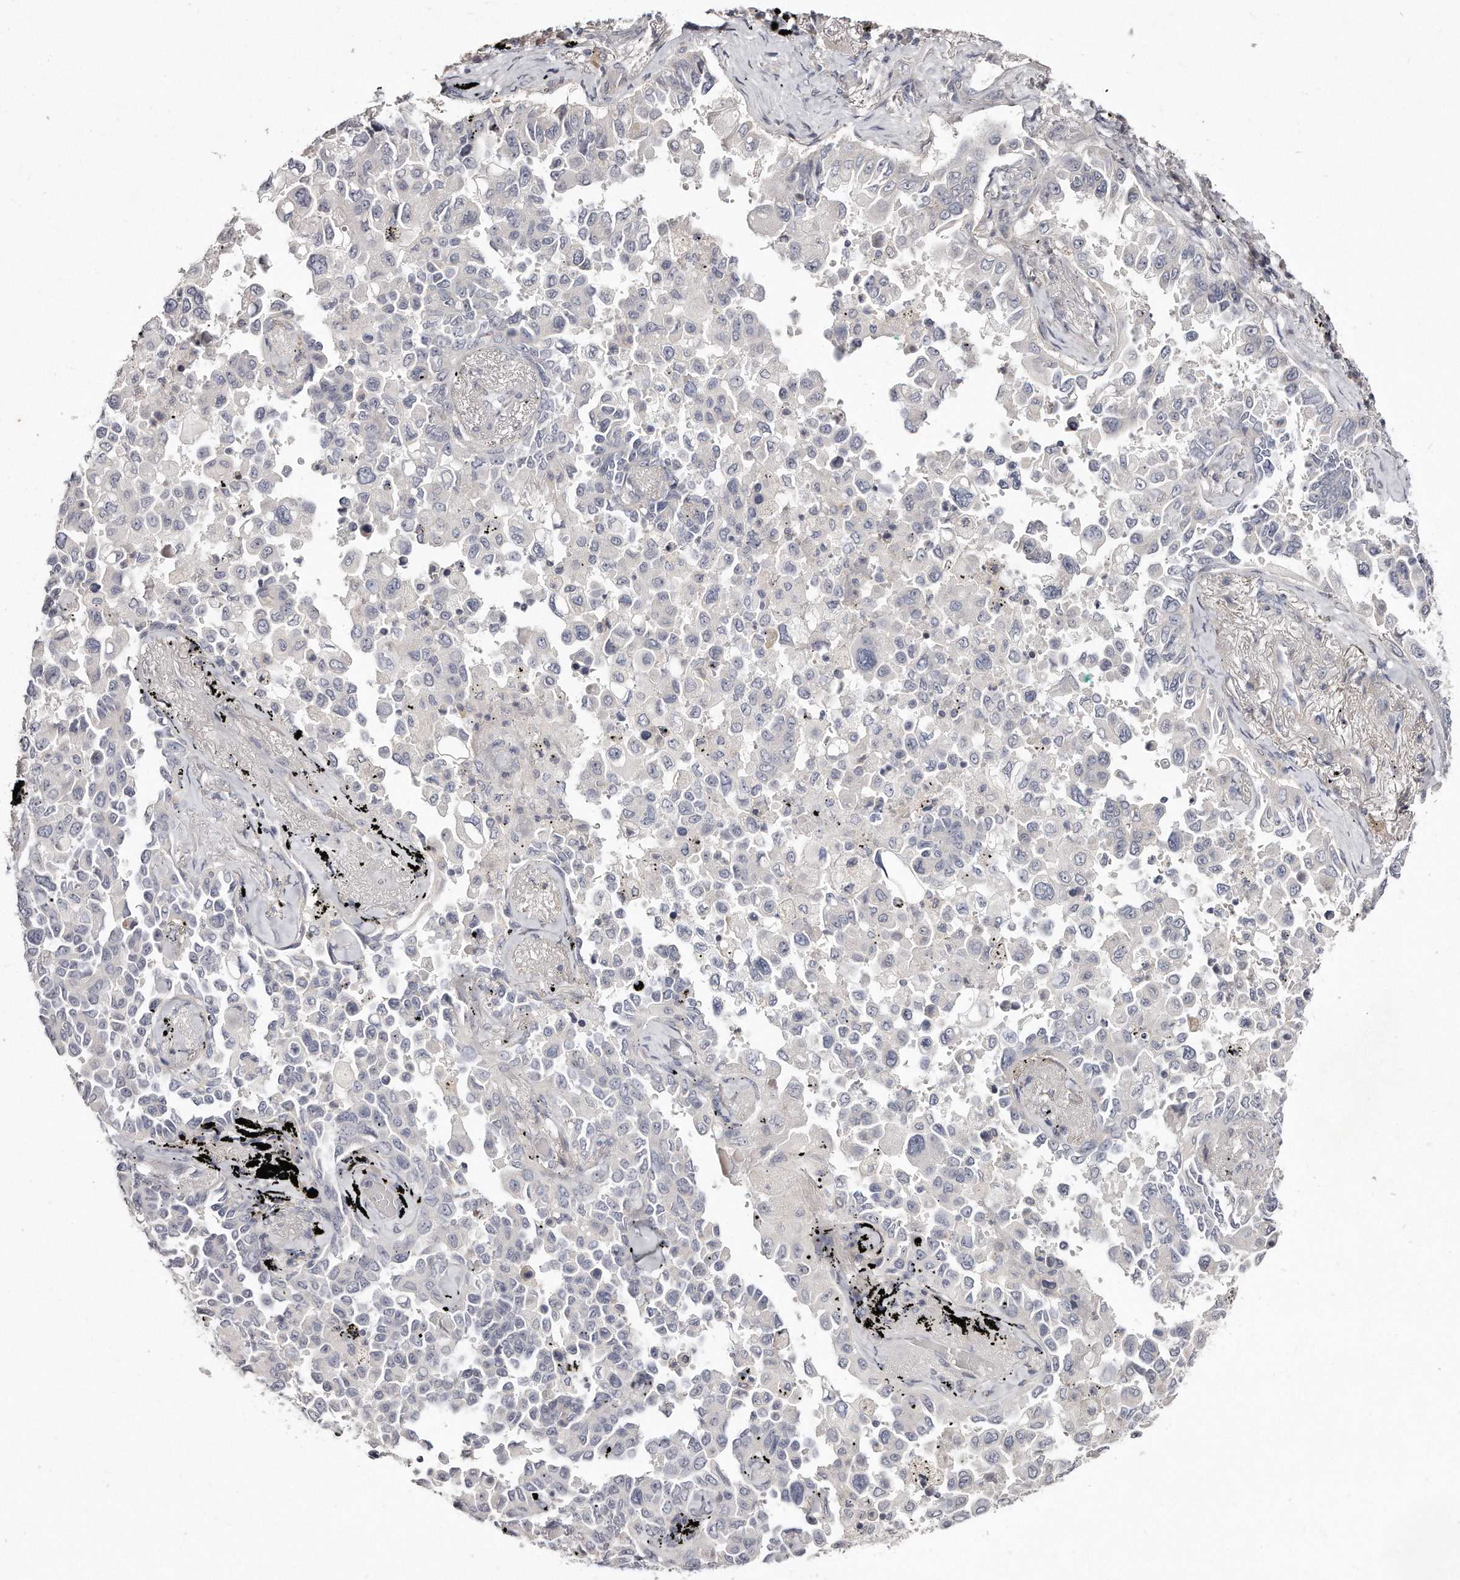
{"staining": {"intensity": "negative", "quantity": "none", "location": "none"}, "tissue": "lung cancer", "cell_type": "Tumor cells", "image_type": "cancer", "snomed": [{"axis": "morphology", "description": "Adenocarcinoma, NOS"}, {"axis": "topography", "description": "Lung"}], "caption": "The photomicrograph exhibits no staining of tumor cells in adenocarcinoma (lung).", "gene": "TTLL4", "patient": {"sex": "female", "age": 67}}